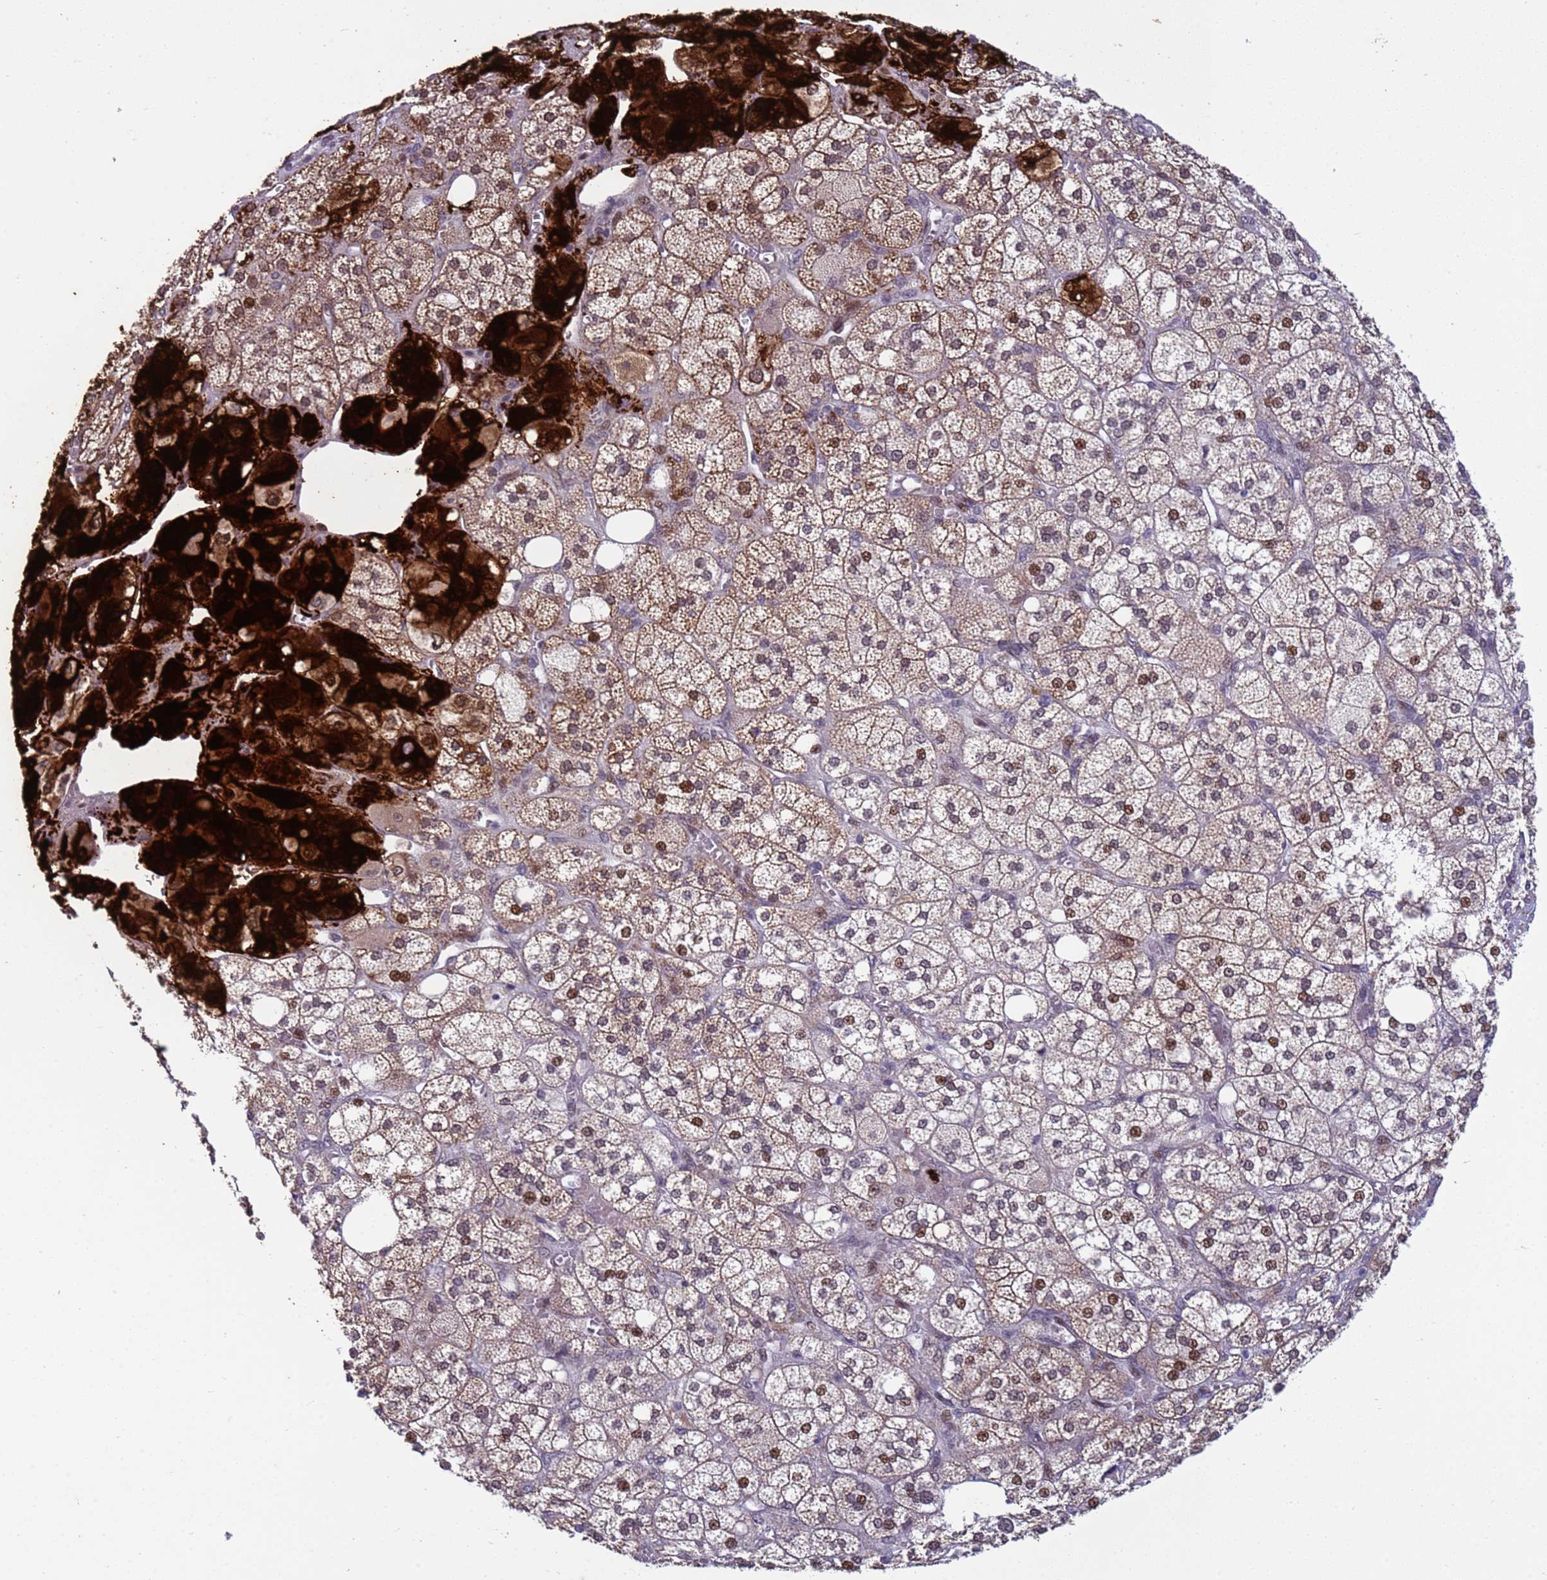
{"staining": {"intensity": "strong", "quantity": "<25%", "location": "cytoplasmic/membranous,nuclear"}, "tissue": "adrenal gland", "cell_type": "Glandular cells", "image_type": "normal", "snomed": [{"axis": "morphology", "description": "Normal tissue, NOS"}, {"axis": "topography", "description": "Adrenal gland"}], "caption": "Immunohistochemical staining of unremarkable adrenal gland displays strong cytoplasmic/membranous,nuclear protein staining in approximately <25% of glandular cells. Using DAB (brown) and hematoxylin (blue) stains, captured at high magnification using brightfield microscopy.", "gene": "SHC3", "patient": {"sex": "male", "age": 61}}